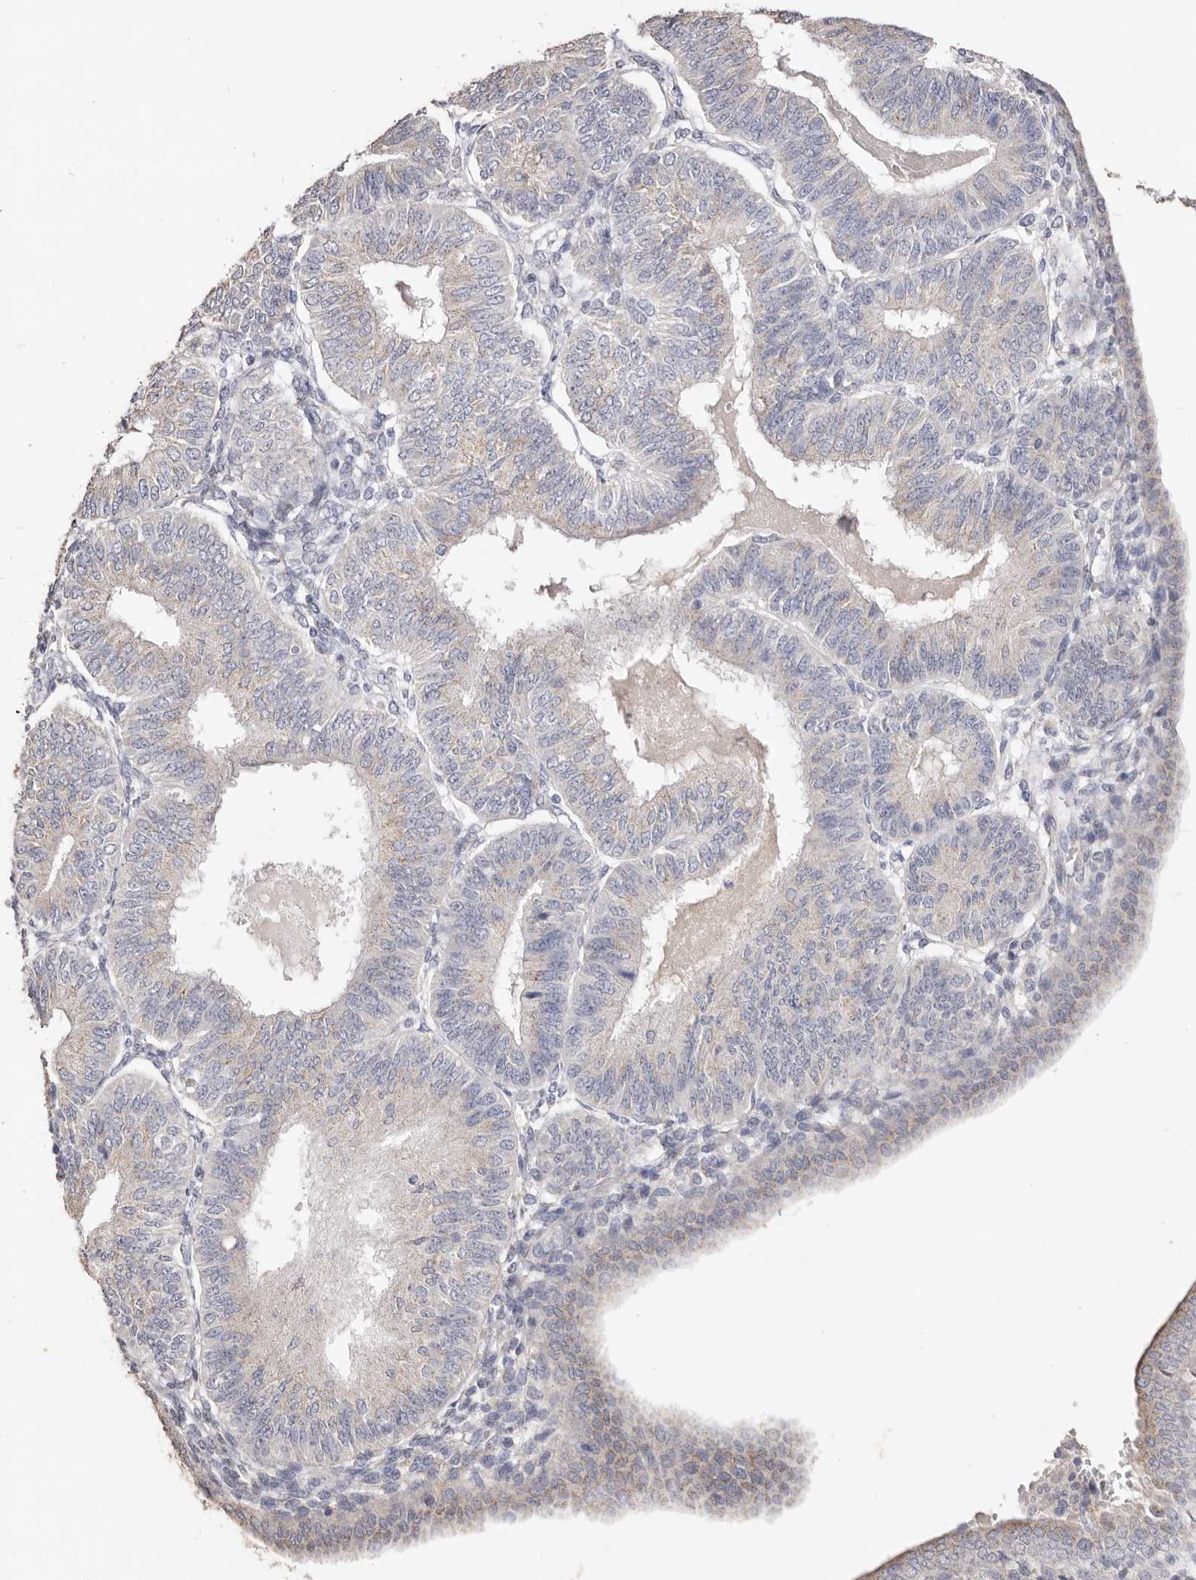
{"staining": {"intensity": "weak", "quantity": "<25%", "location": "cytoplasmic/membranous"}, "tissue": "endometrial cancer", "cell_type": "Tumor cells", "image_type": "cancer", "snomed": [{"axis": "morphology", "description": "Adenocarcinoma, NOS"}, {"axis": "topography", "description": "Endometrium"}], "caption": "Human endometrial cancer stained for a protein using IHC exhibits no staining in tumor cells.", "gene": "LGALS7B", "patient": {"sex": "female", "age": 58}}